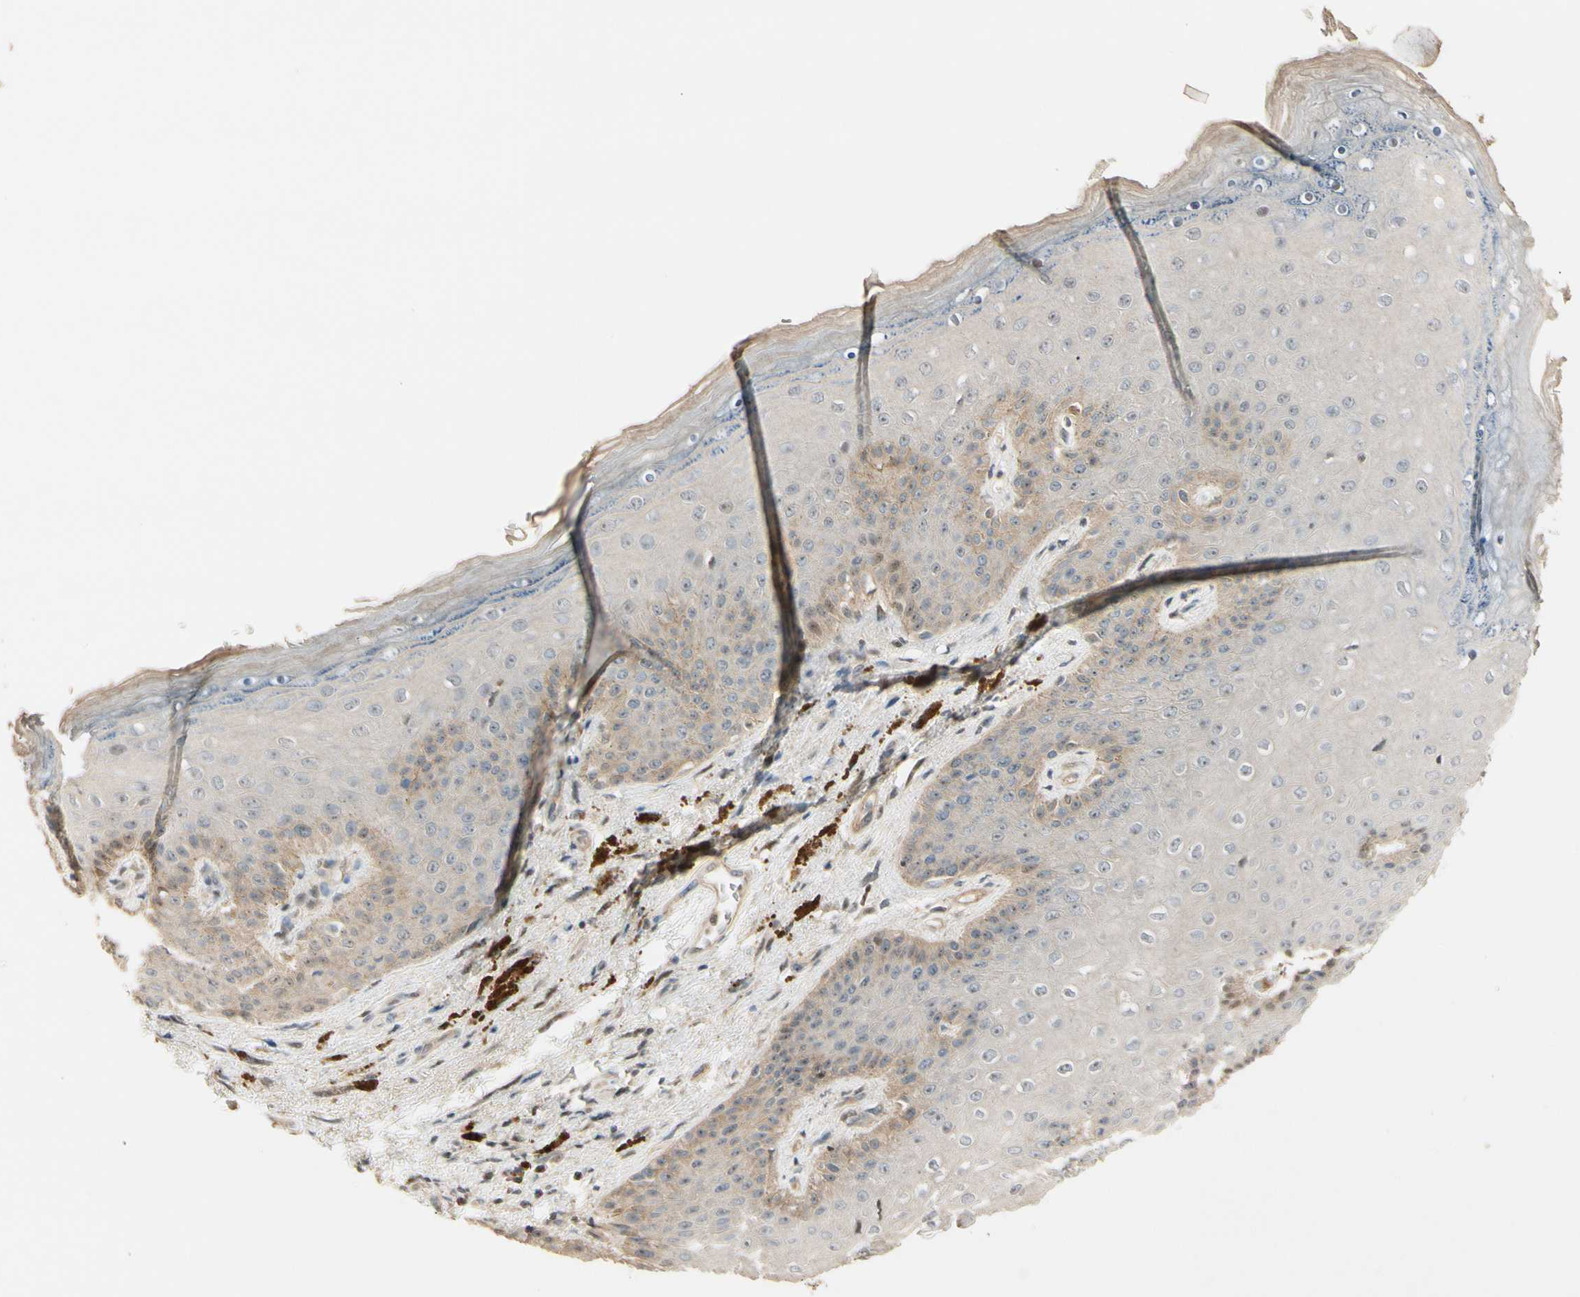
{"staining": {"intensity": "weak", "quantity": ">75%", "location": "cytoplasmic/membranous"}, "tissue": "skin", "cell_type": "Epidermal cells", "image_type": "normal", "snomed": [{"axis": "morphology", "description": "Normal tissue, NOS"}, {"axis": "topography", "description": "Anal"}], "caption": "DAB (3,3'-diaminobenzidine) immunohistochemical staining of unremarkable skin reveals weak cytoplasmic/membranous protein expression in approximately >75% of epidermal cells.", "gene": "NFYA", "patient": {"sex": "female", "age": 46}}